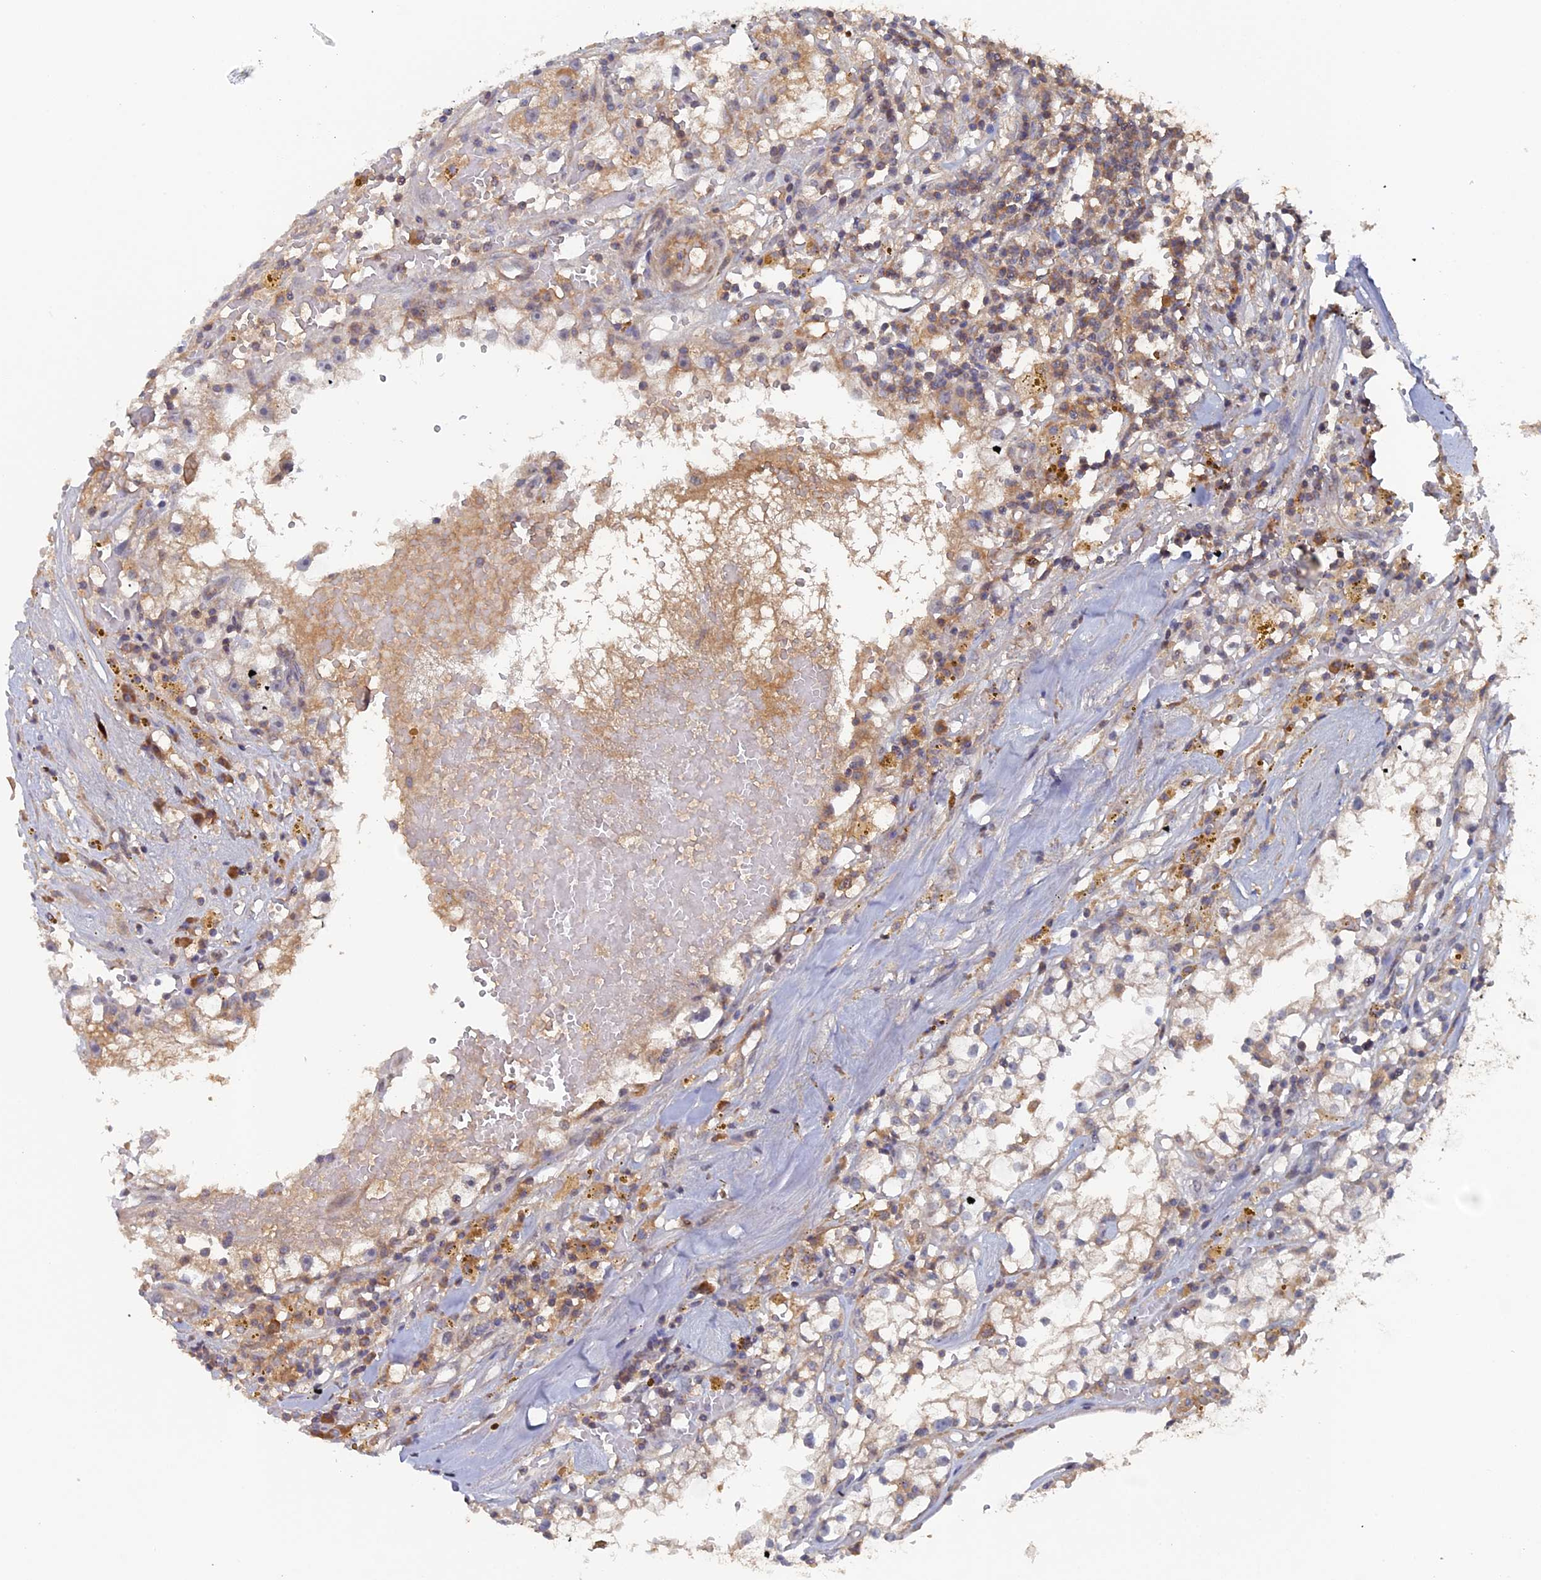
{"staining": {"intensity": "negative", "quantity": "none", "location": "none"}, "tissue": "renal cancer", "cell_type": "Tumor cells", "image_type": "cancer", "snomed": [{"axis": "morphology", "description": "Adenocarcinoma, NOS"}, {"axis": "topography", "description": "Kidney"}], "caption": "This is a image of IHC staining of renal cancer (adenocarcinoma), which shows no positivity in tumor cells. (DAB (3,3'-diaminobenzidine) immunohistochemistry (IHC) visualized using brightfield microscopy, high magnification).", "gene": "RAB15", "patient": {"sex": "male", "age": 56}}